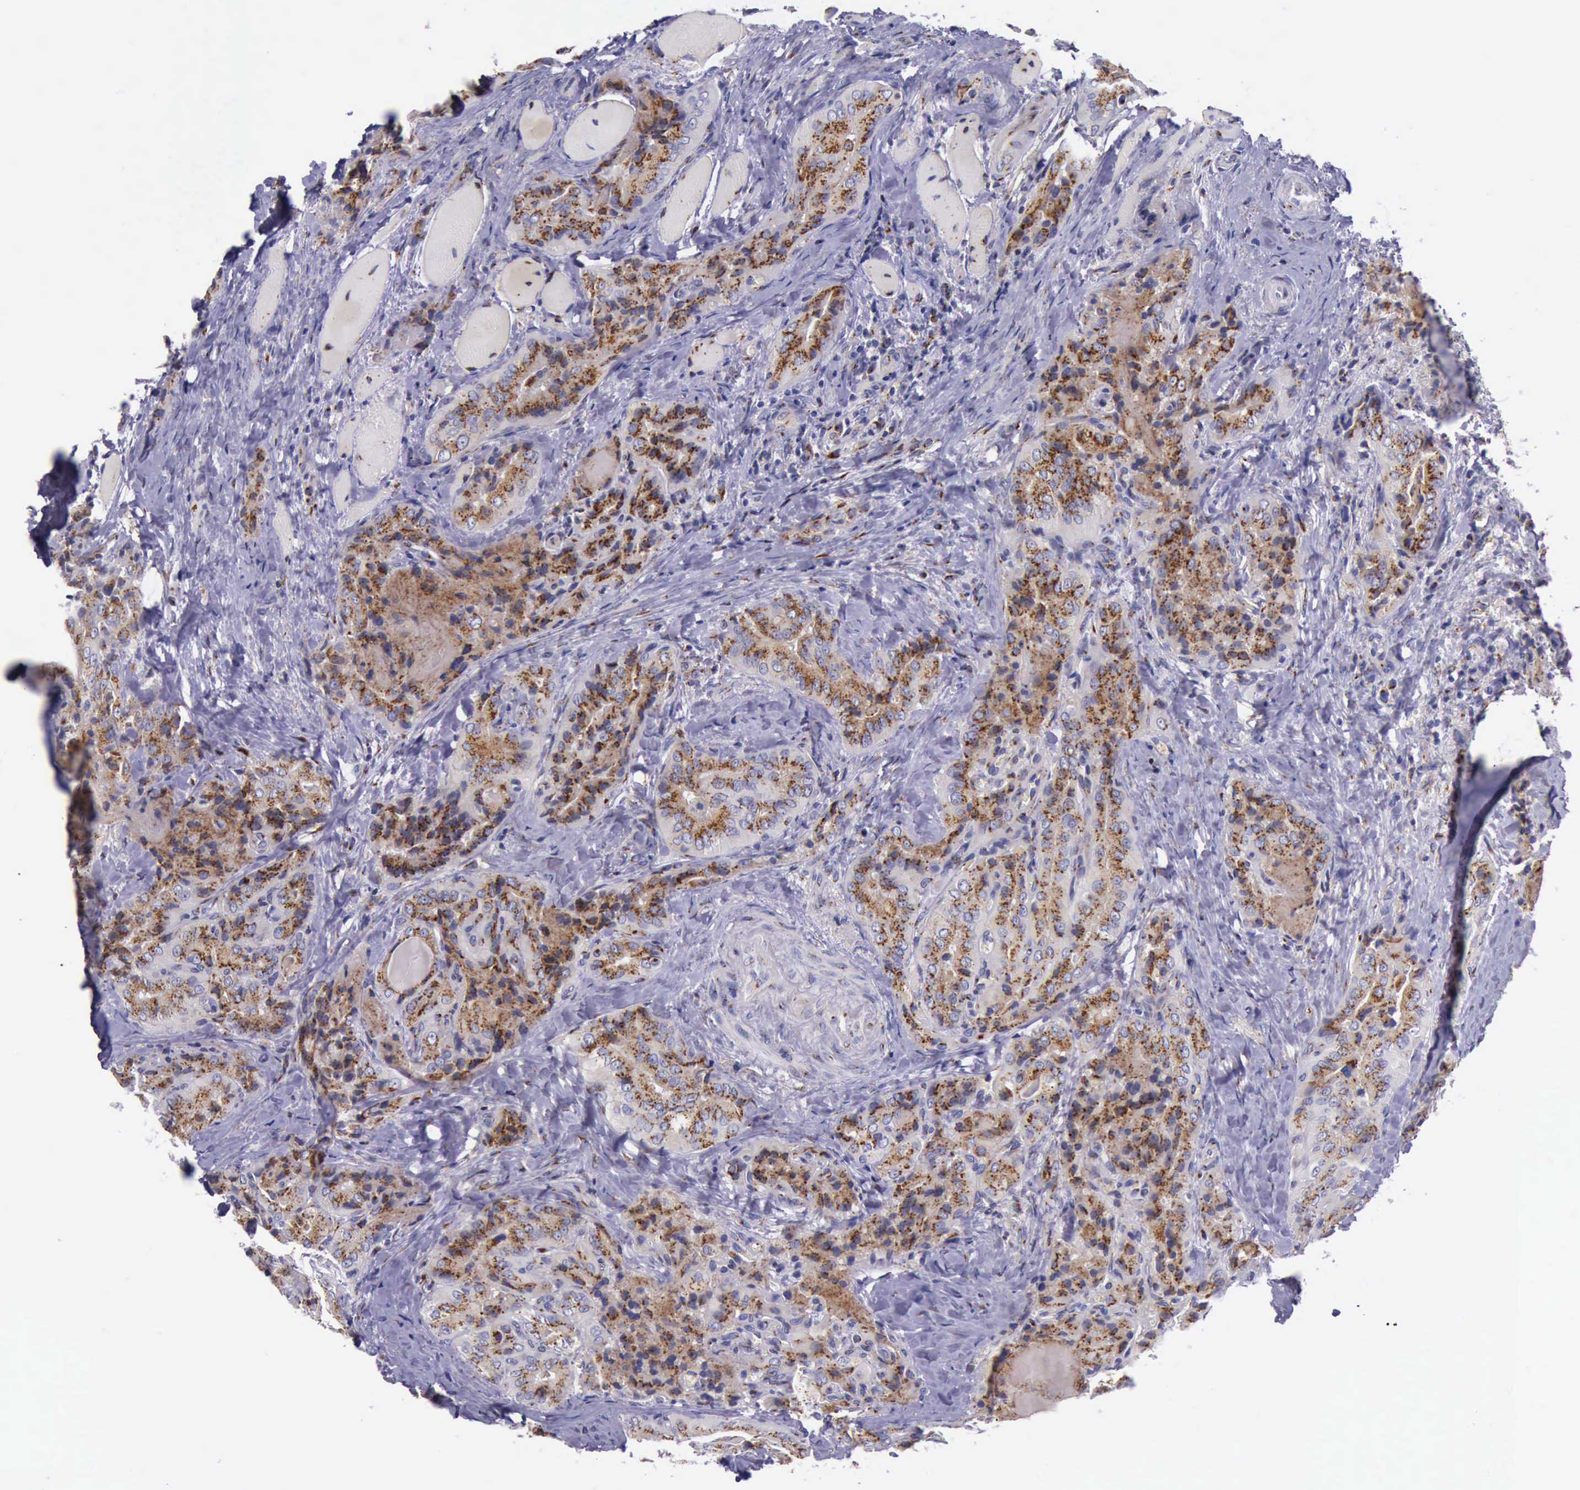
{"staining": {"intensity": "strong", "quantity": ">75%", "location": "cytoplasmic/membranous"}, "tissue": "thyroid cancer", "cell_type": "Tumor cells", "image_type": "cancer", "snomed": [{"axis": "morphology", "description": "Papillary adenocarcinoma, NOS"}, {"axis": "topography", "description": "Thyroid gland"}], "caption": "Thyroid cancer (papillary adenocarcinoma) stained for a protein (brown) displays strong cytoplasmic/membranous positive positivity in approximately >75% of tumor cells.", "gene": "GOLGA5", "patient": {"sex": "female", "age": 71}}